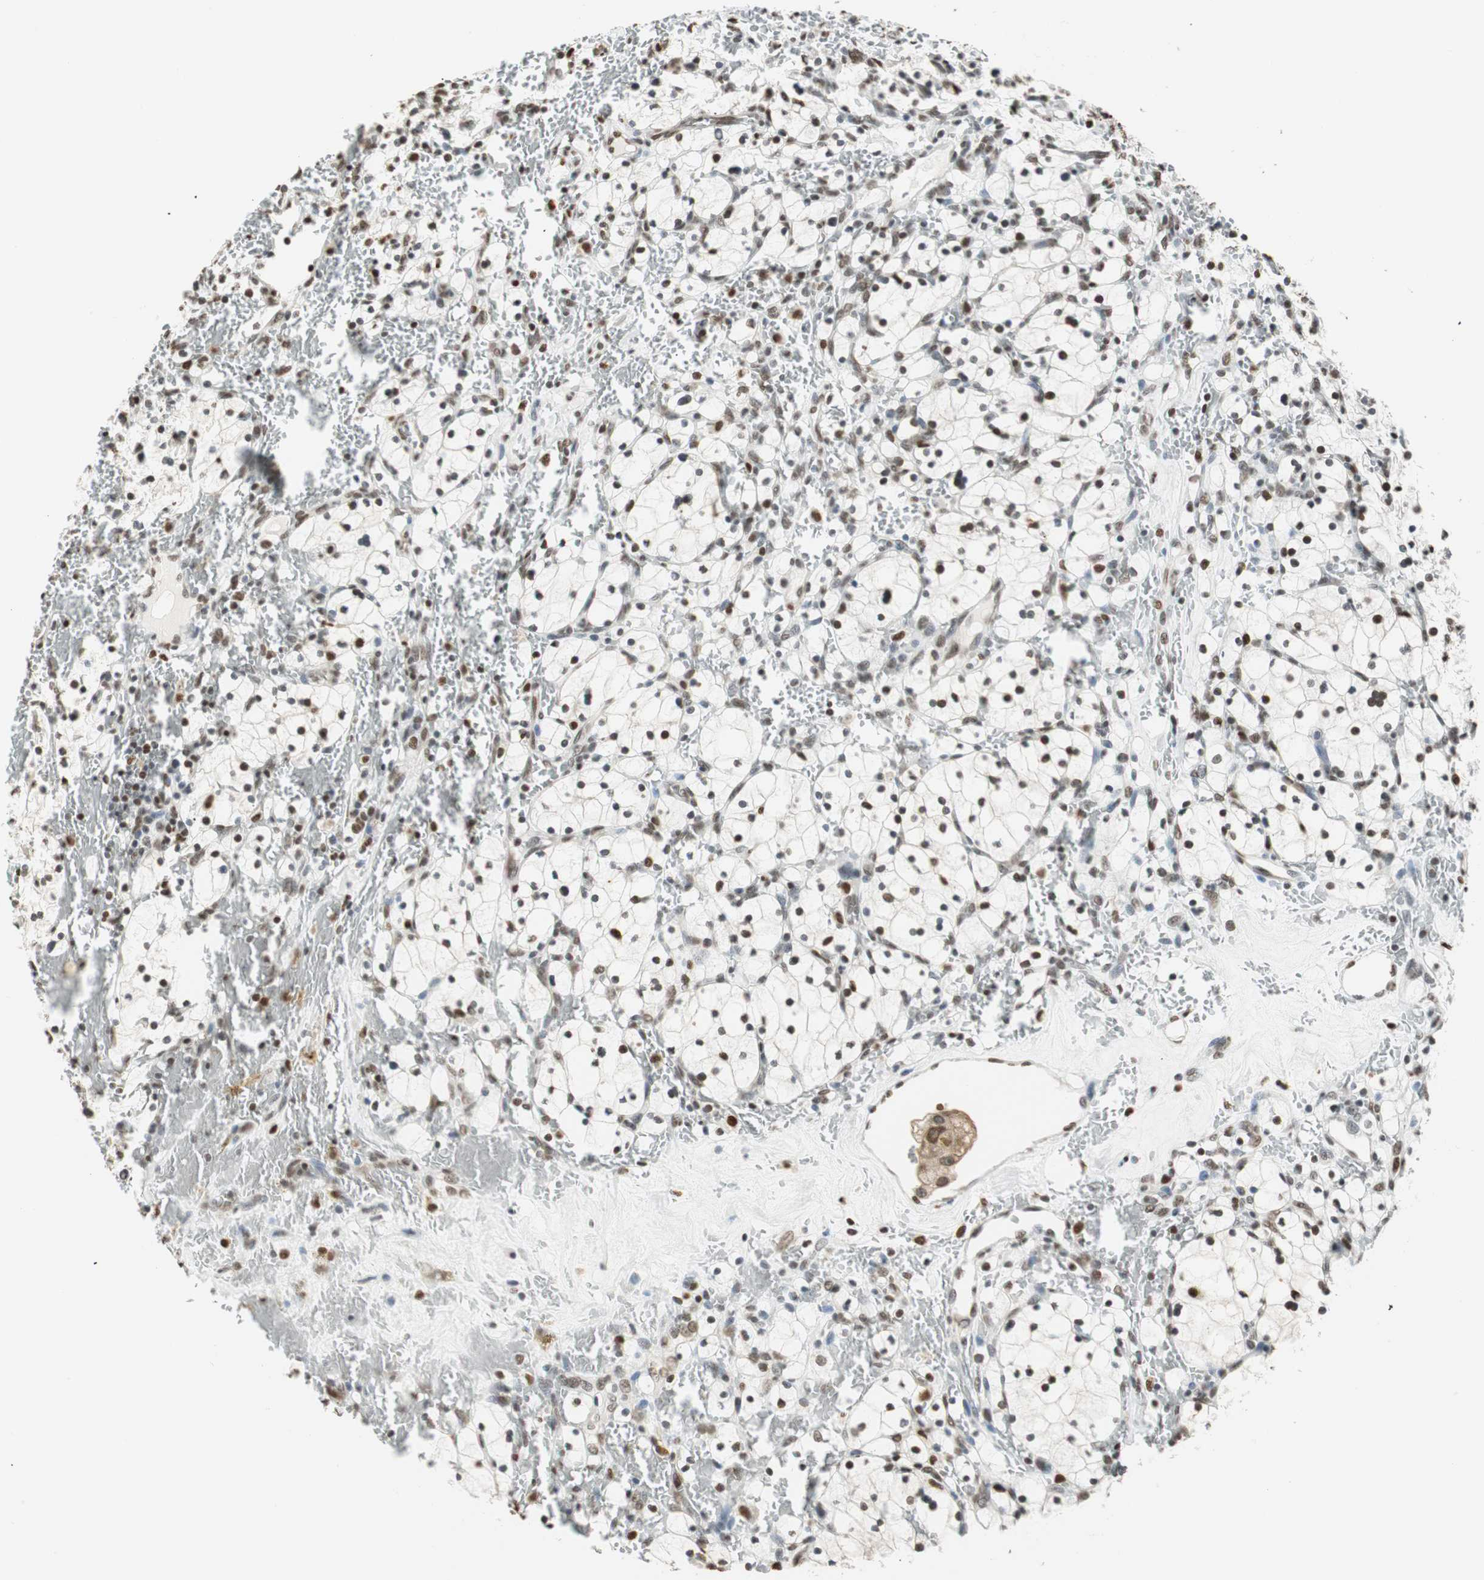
{"staining": {"intensity": "weak", "quantity": "25%-75%", "location": "nuclear"}, "tissue": "renal cancer", "cell_type": "Tumor cells", "image_type": "cancer", "snomed": [{"axis": "morphology", "description": "Adenocarcinoma, NOS"}, {"axis": "topography", "description": "Kidney"}], "caption": "Immunohistochemical staining of human renal adenocarcinoma reveals low levels of weak nuclear expression in approximately 25%-75% of tumor cells. (Stains: DAB (3,3'-diaminobenzidine) in brown, nuclei in blue, Microscopy: brightfield microscopy at high magnification).", "gene": "FANCG", "patient": {"sex": "female", "age": 83}}